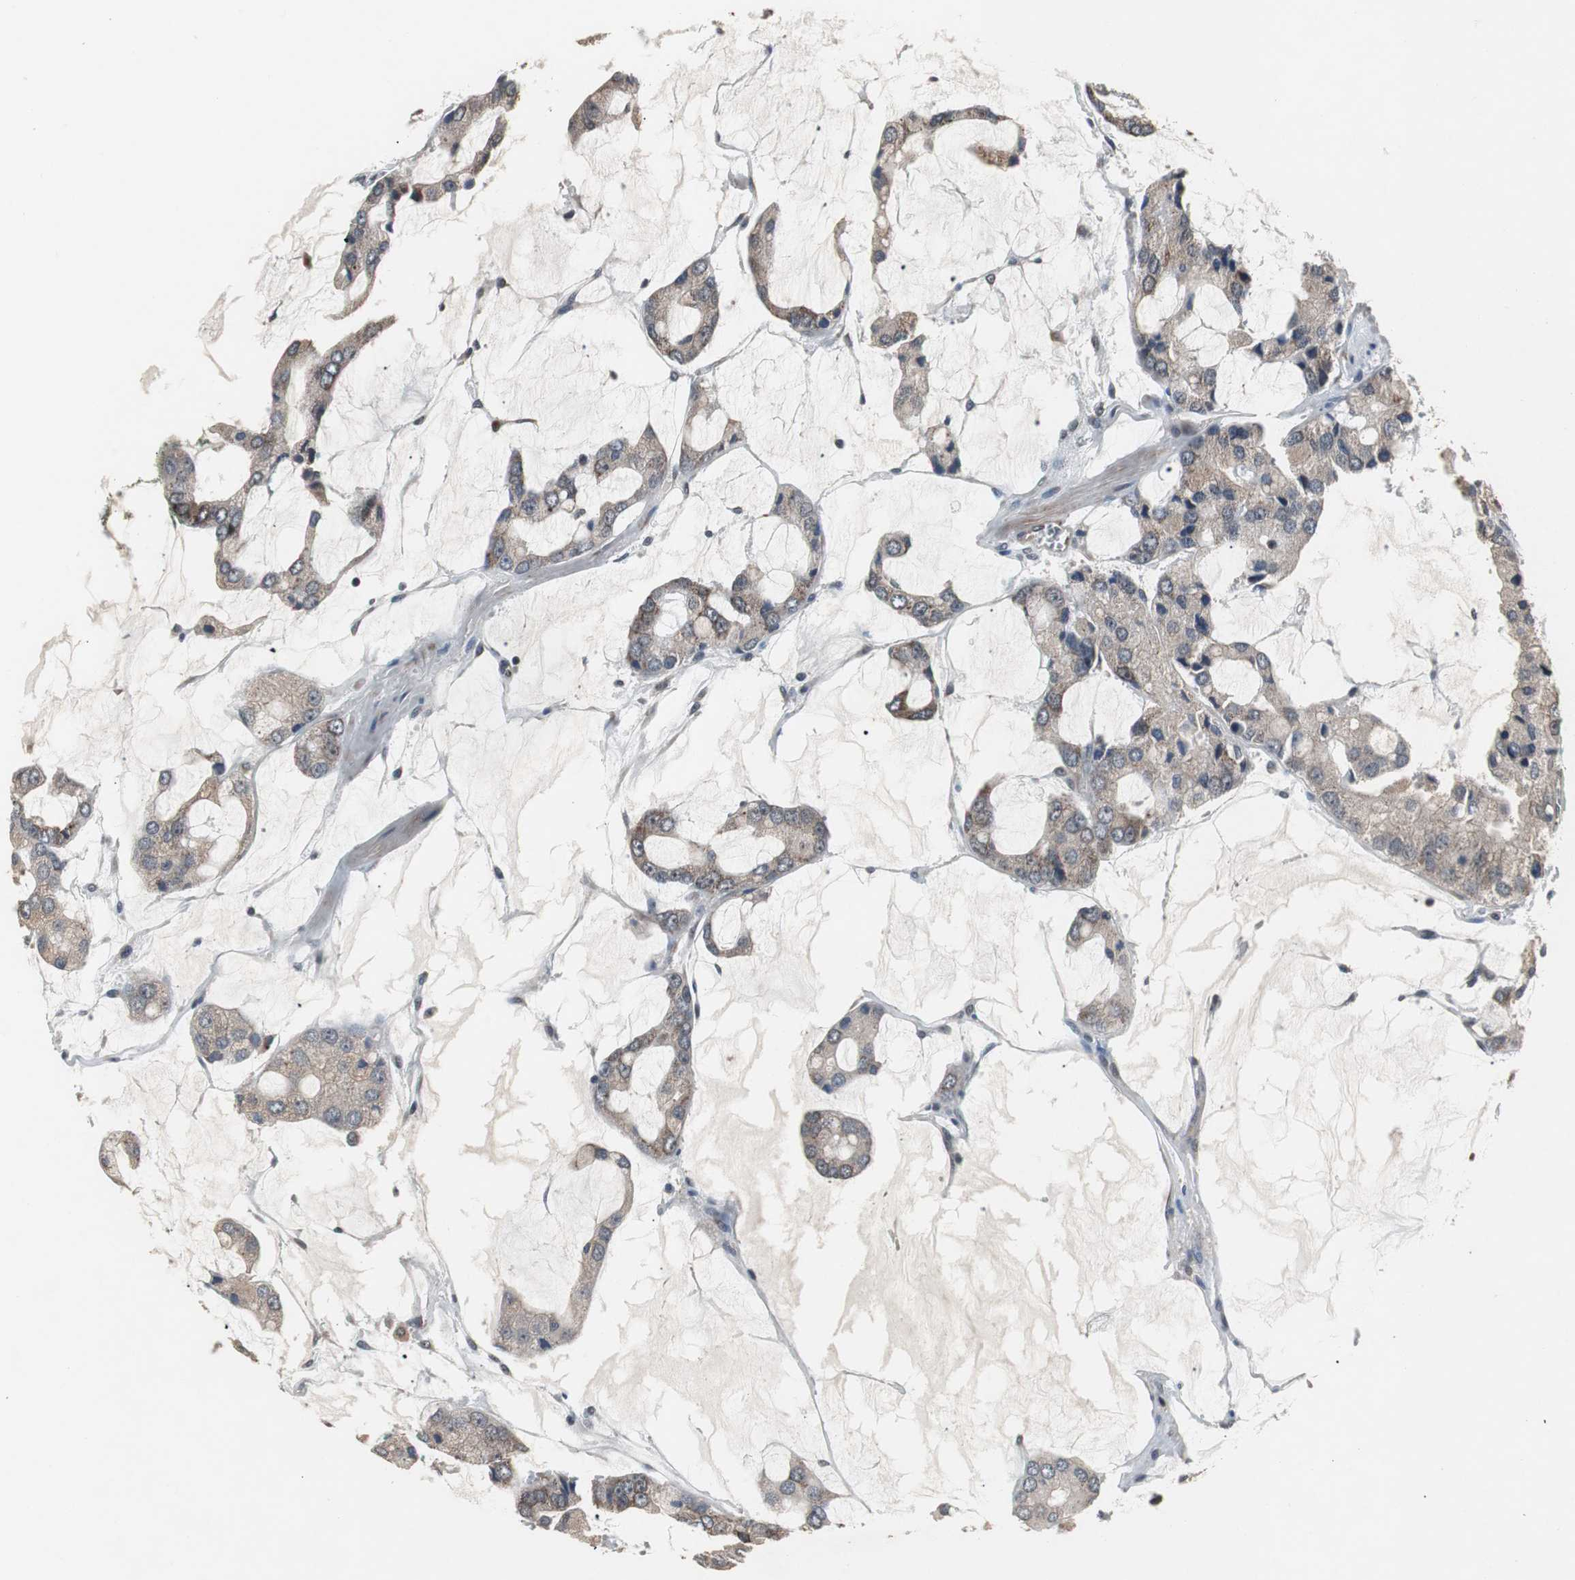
{"staining": {"intensity": "moderate", "quantity": "25%-75%", "location": "cytoplasmic/membranous"}, "tissue": "prostate cancer", "cell_type": "Tumor cells", "image_type": "cancer", "snomed": [{"axis": "morphology", "description": "Adenocarcinoma, Medium grade"}, {"axis": "topography", "description": "Prostate"}], "caption": "Adenocarcinoma (medium-grade) (prostate) stained with immunohistochemistry (IHC) displays moderate cytoplasmic/membranous staining in approximately 25%-75% of tumor cells. (Brightfield microscopy of DAB IHC at high magnification).", "gene": "MRPL40", "patient": {"sex": "male", "age": 60}}